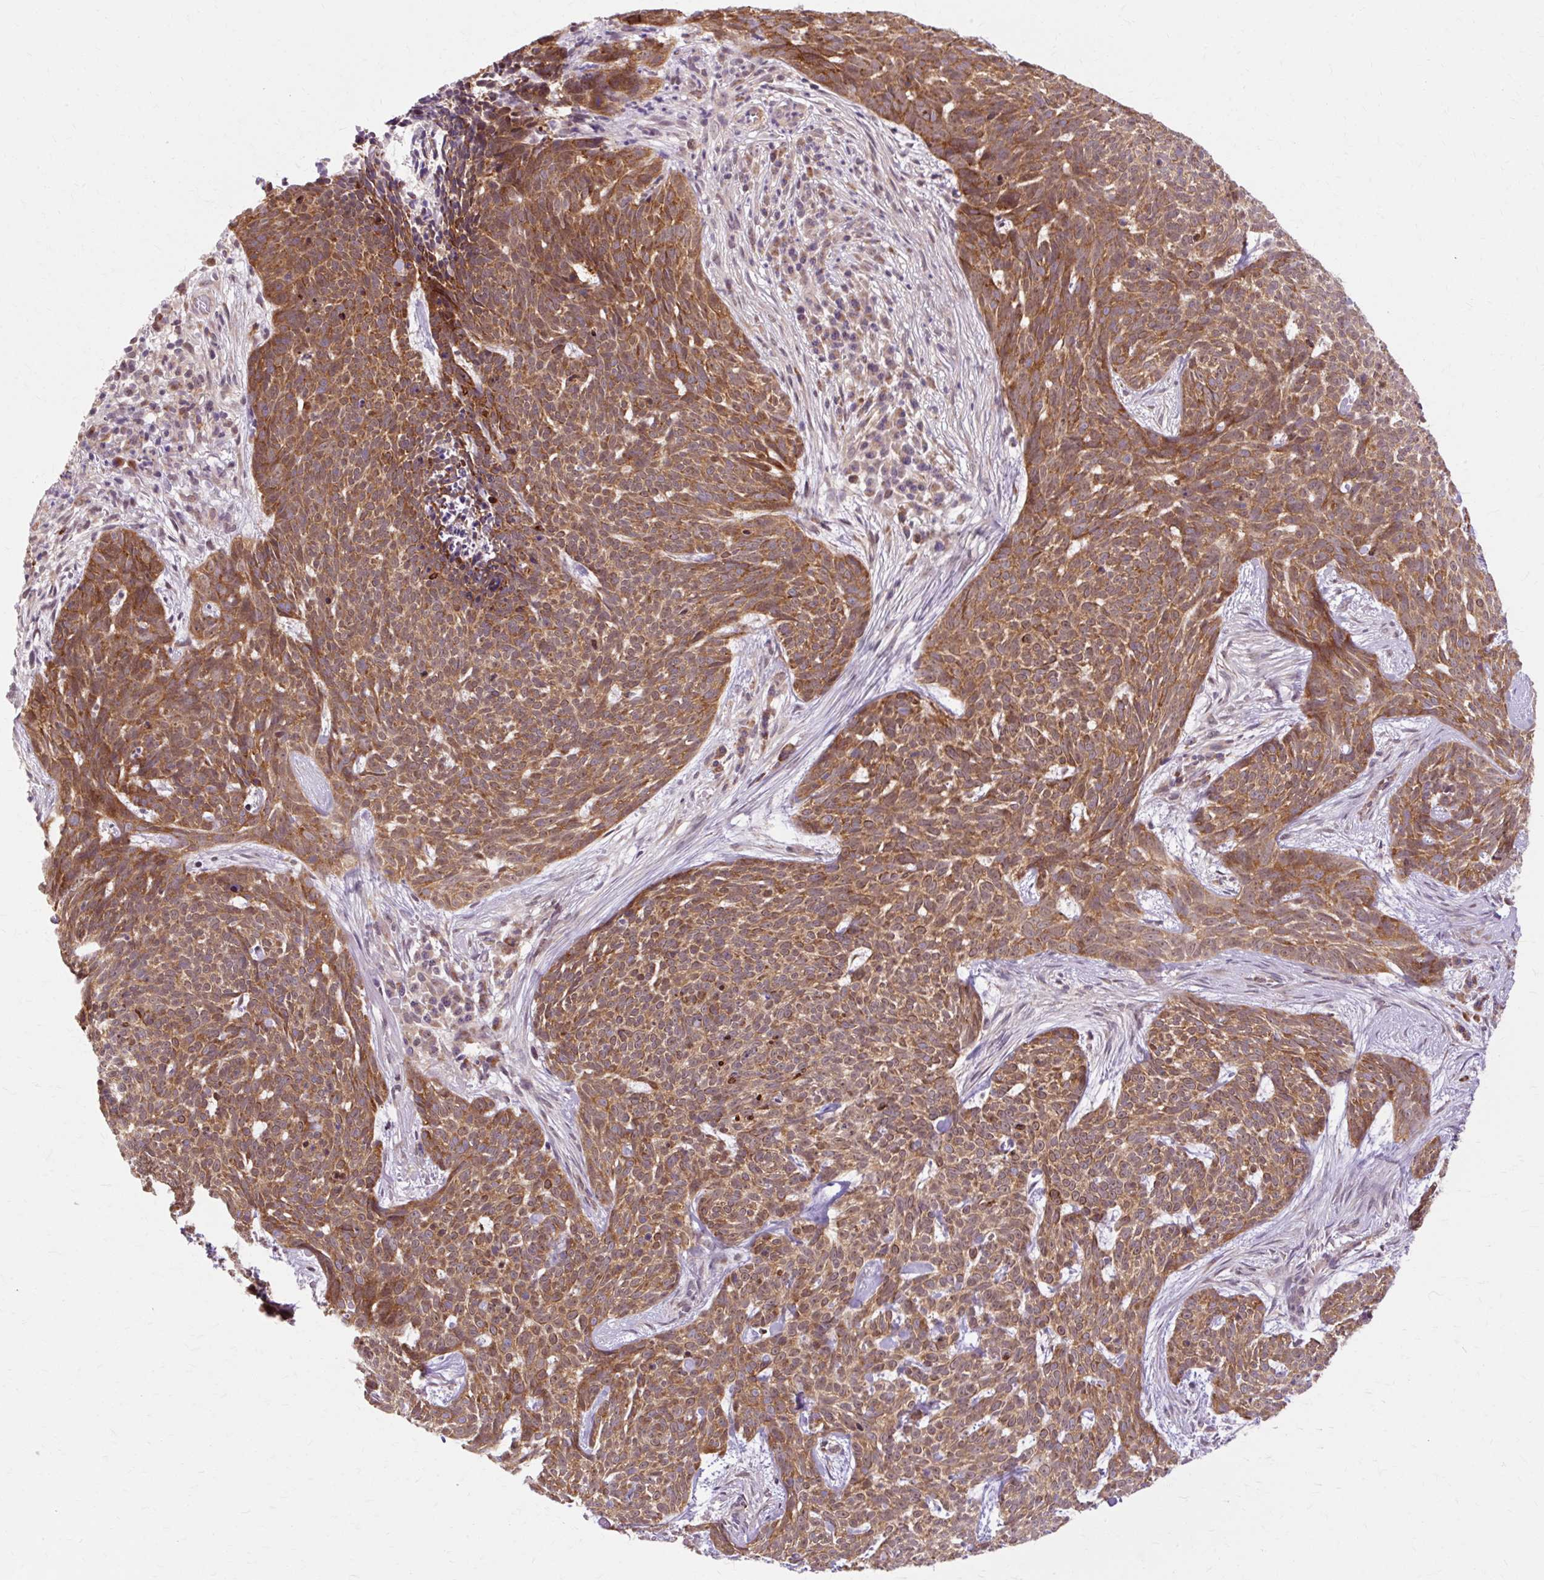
{"staining": {"intensity": "moderate", "quantity": ">75%", "location": "cytoplasmic/membranous"}, "tissue": "skin cancer", "cell_type": "Tumor cells", "image_type": "cancer", "snomed": [{"axis": "morphology", "description": "Basal cell carcinoma"}, {"axis": "topography", "description": "Skin"}], "caption": "Skin cancer was stained to show a protein in brown. There is medium levels of moderate cytoplasmic/membranous positivity in approximately >75% of tumor cells. (Brightfield microscopy of DAB IHC at high magnification).", "gene": "GEMIN2", "patient": {"sex": "female", "age": 93}}